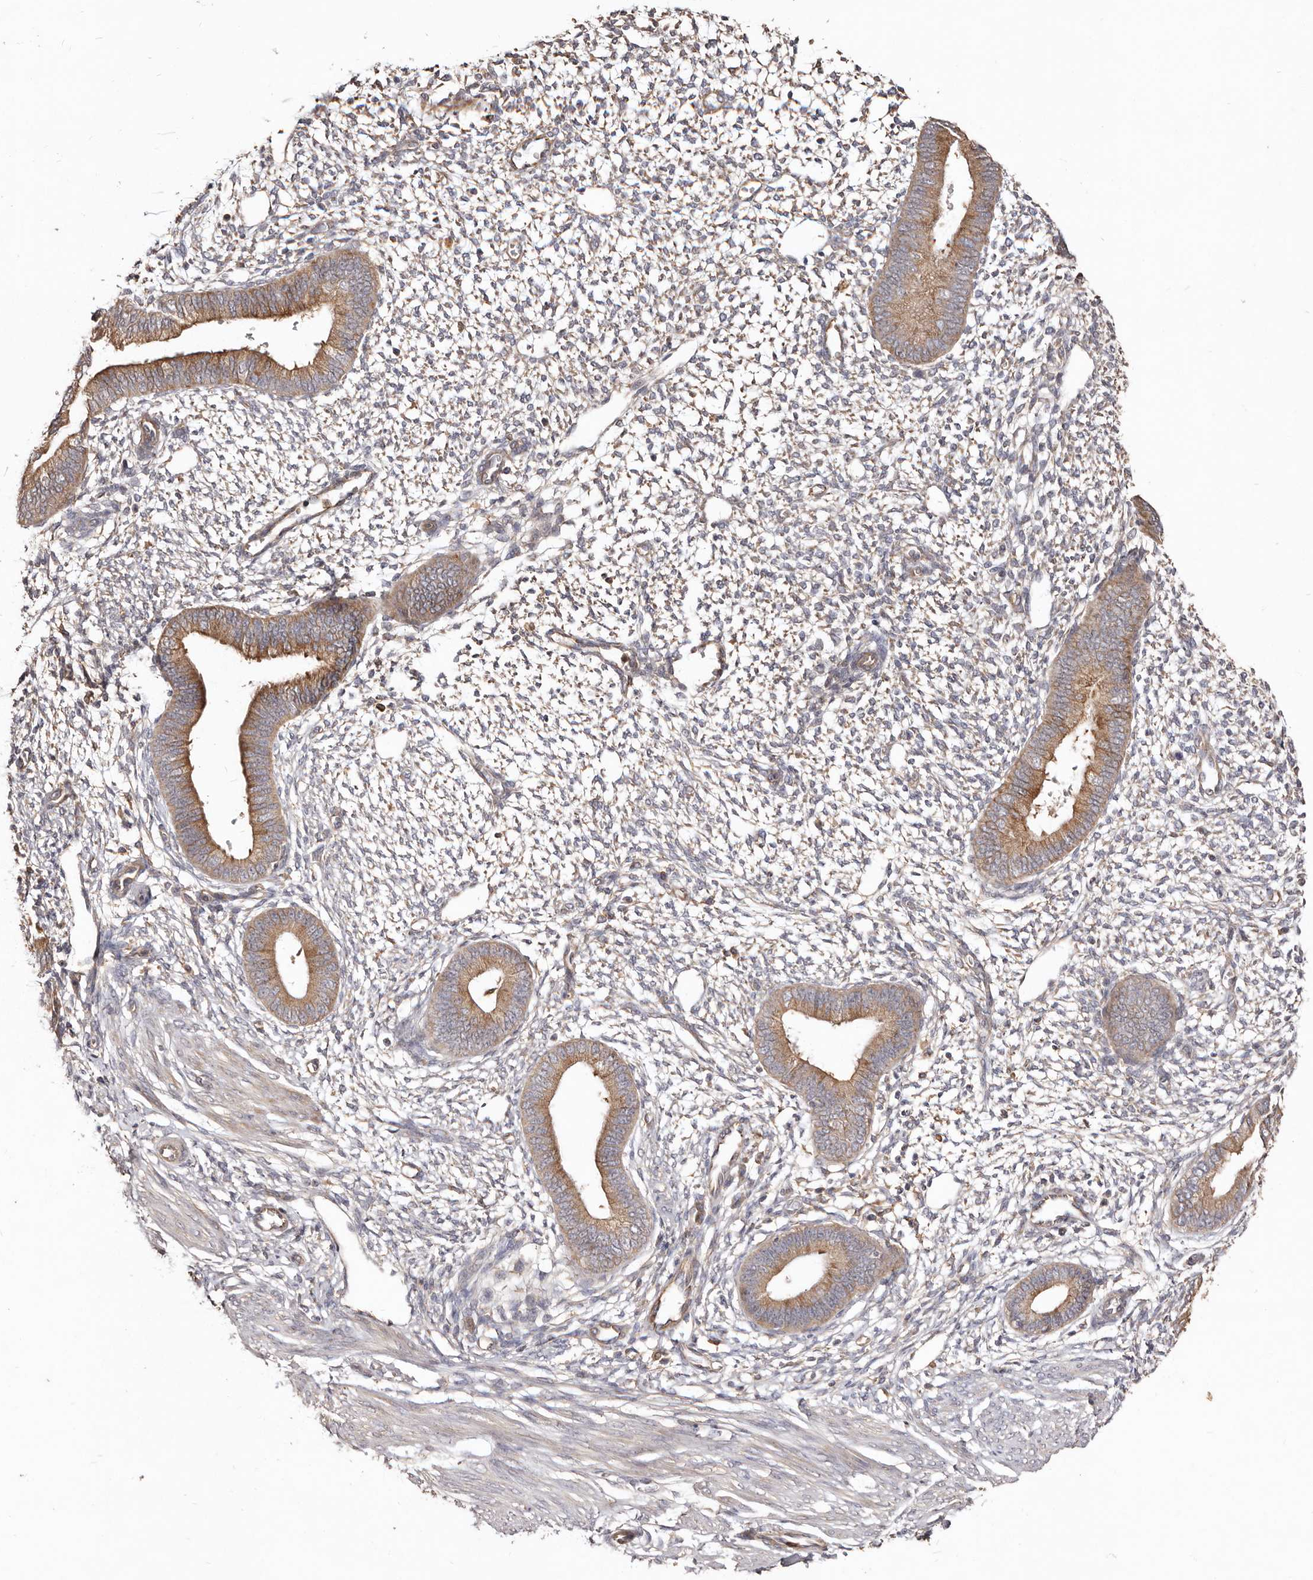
{"staining": {"intensity": "weak", "quantity": "25%-75%", "location": "cytoplasmic/membranous"}, "tissue": "endometrium", "cell_type": "Cells in endometrial stroma", "image_type": "normal", "snomed": [{"axis": "morphology", "description": "Normal tissue, NOS"}, {"axis": "topography", "description": "Endometrium"}], "caption": "Weak cytoplasmic/membranous protein staining is appreciated in about 25%-75% of cells in endometrial stroma in endometrium. The protein is stained brown, and the nuclei are stained in blue (DAB IHC with brightfield microscopy, high magnification).", "gene": "LRRC25", "patient": {"sex": "female", "age": 46}}